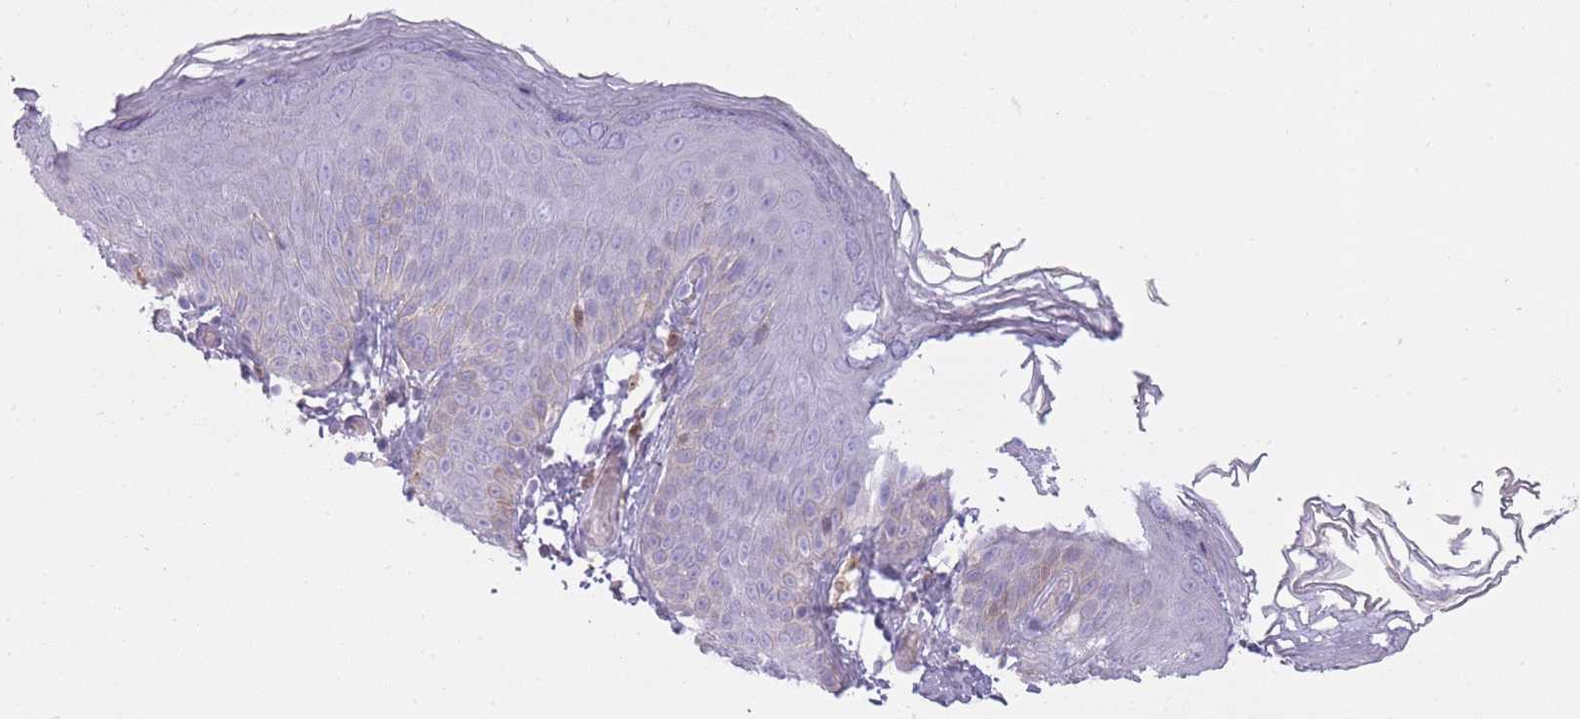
{"staining": {"intensity": "negative", "quantity": "none", "location": "none"}, "tissue": "skin", "cell_type": "Epidermal cells", "image_type": "normal", "snomed": [{"axis": "morphology", "description": "Normal tissue, NOS"}, {"axis": "topography", "description": "Anal"}], "caption": "Immunohistochemical staining of normal human skin shows no significant expression in epidermal cells. (DAB (3,3'-diaminobenzidine) immunohistochemistry with hematoxylin counter stain).", "gene": "LGALS9B", "patient": {"sex": "female", "age": 40}}